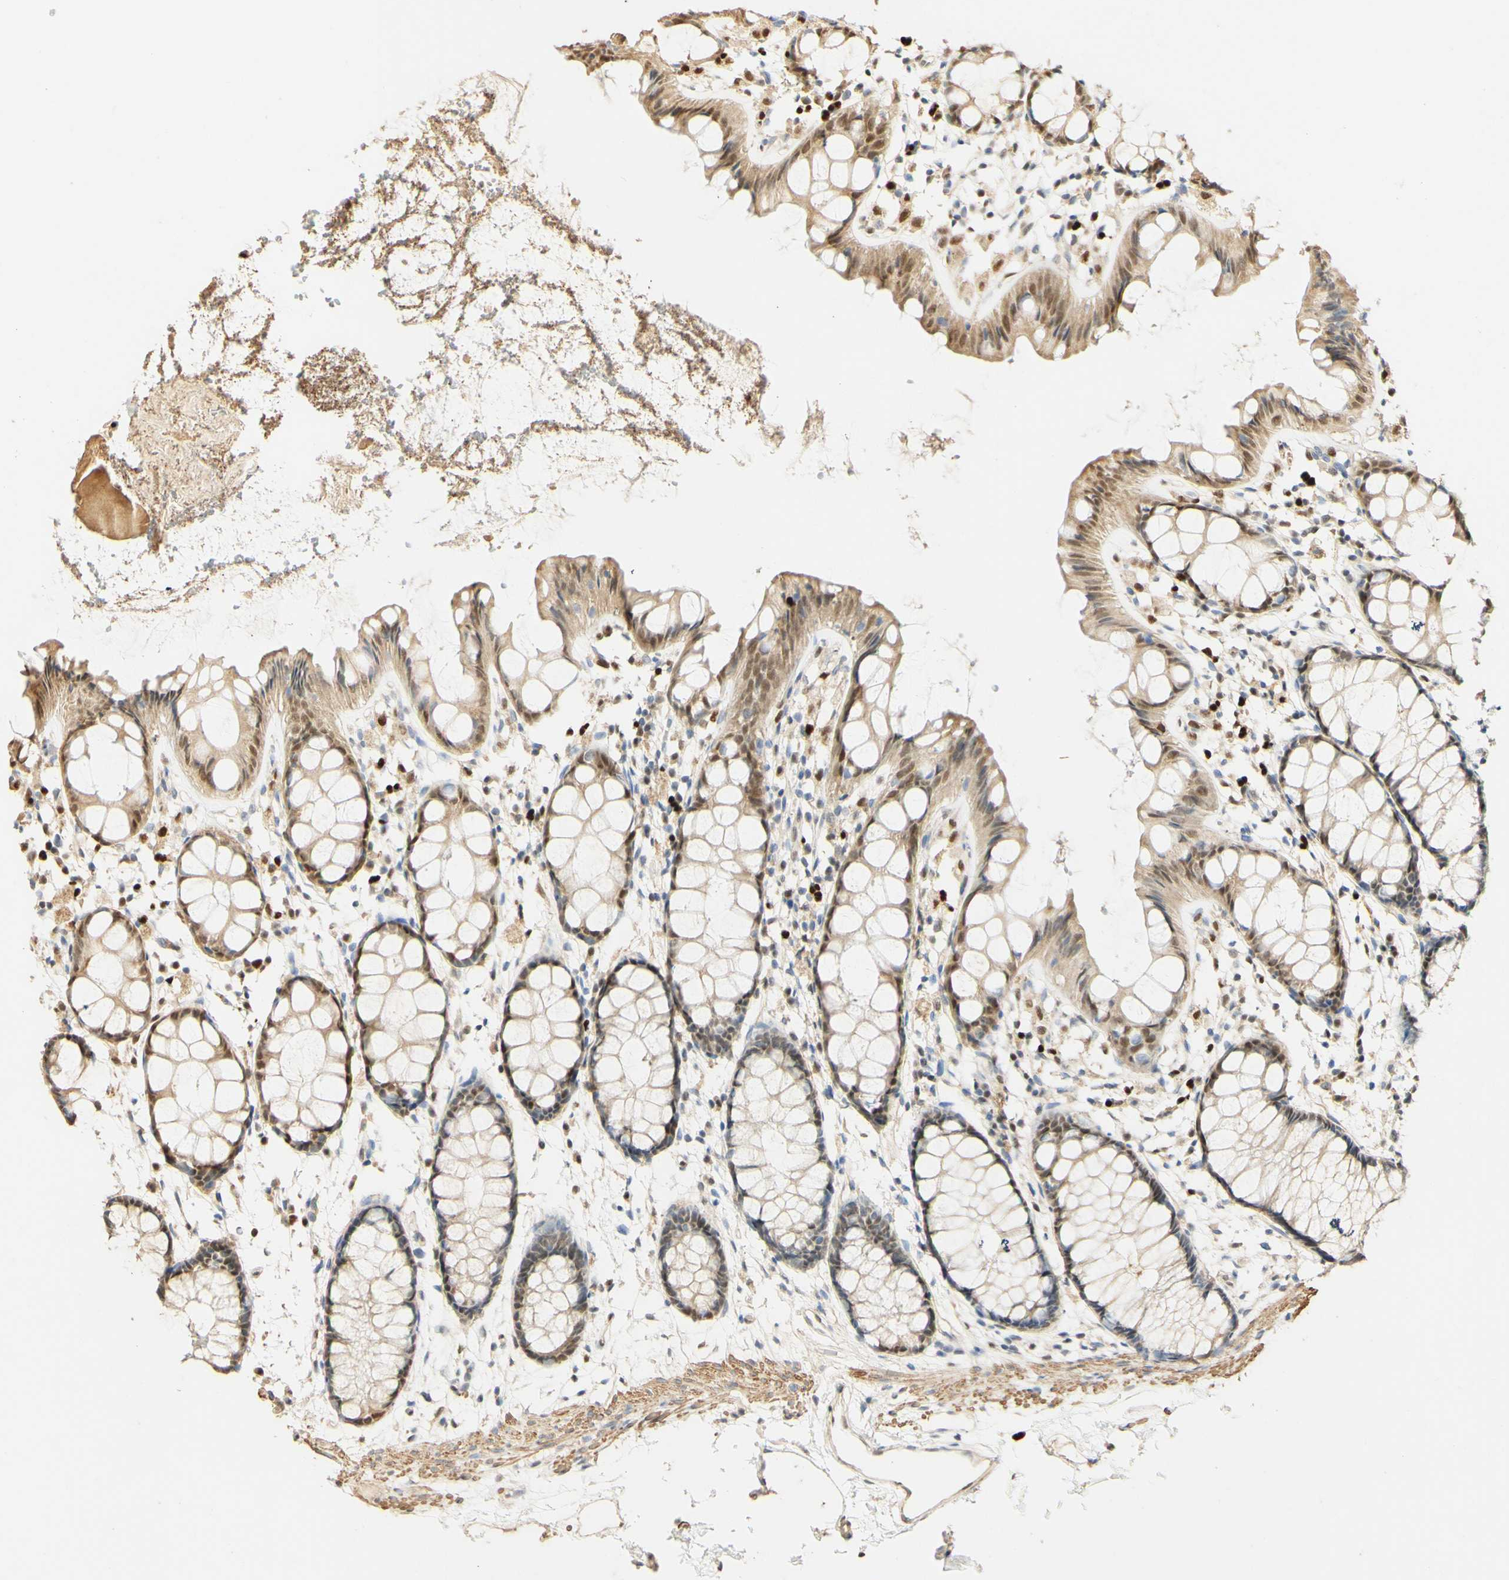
{"staining": {"intensity": "moderate", "quantity": ">75%", "location": "cytoplasmic/membranous,nuclear"}, "tissue": "rectum", "cell_type": "Glandular cells", "image_type": "normal", "snomed": [{"axis": "morphology", "description": "Normal tissue, NOS"}, {"axis": "topography", "description": "Rectum"}], "caption": "Protein analysis of benign rectum reveals moderate cytoplasmic/membranous,nuclear expression in about >75% of glandular cells.", "gene": "MAP3K4", "patient": {"sex": "female", "age": 66}}